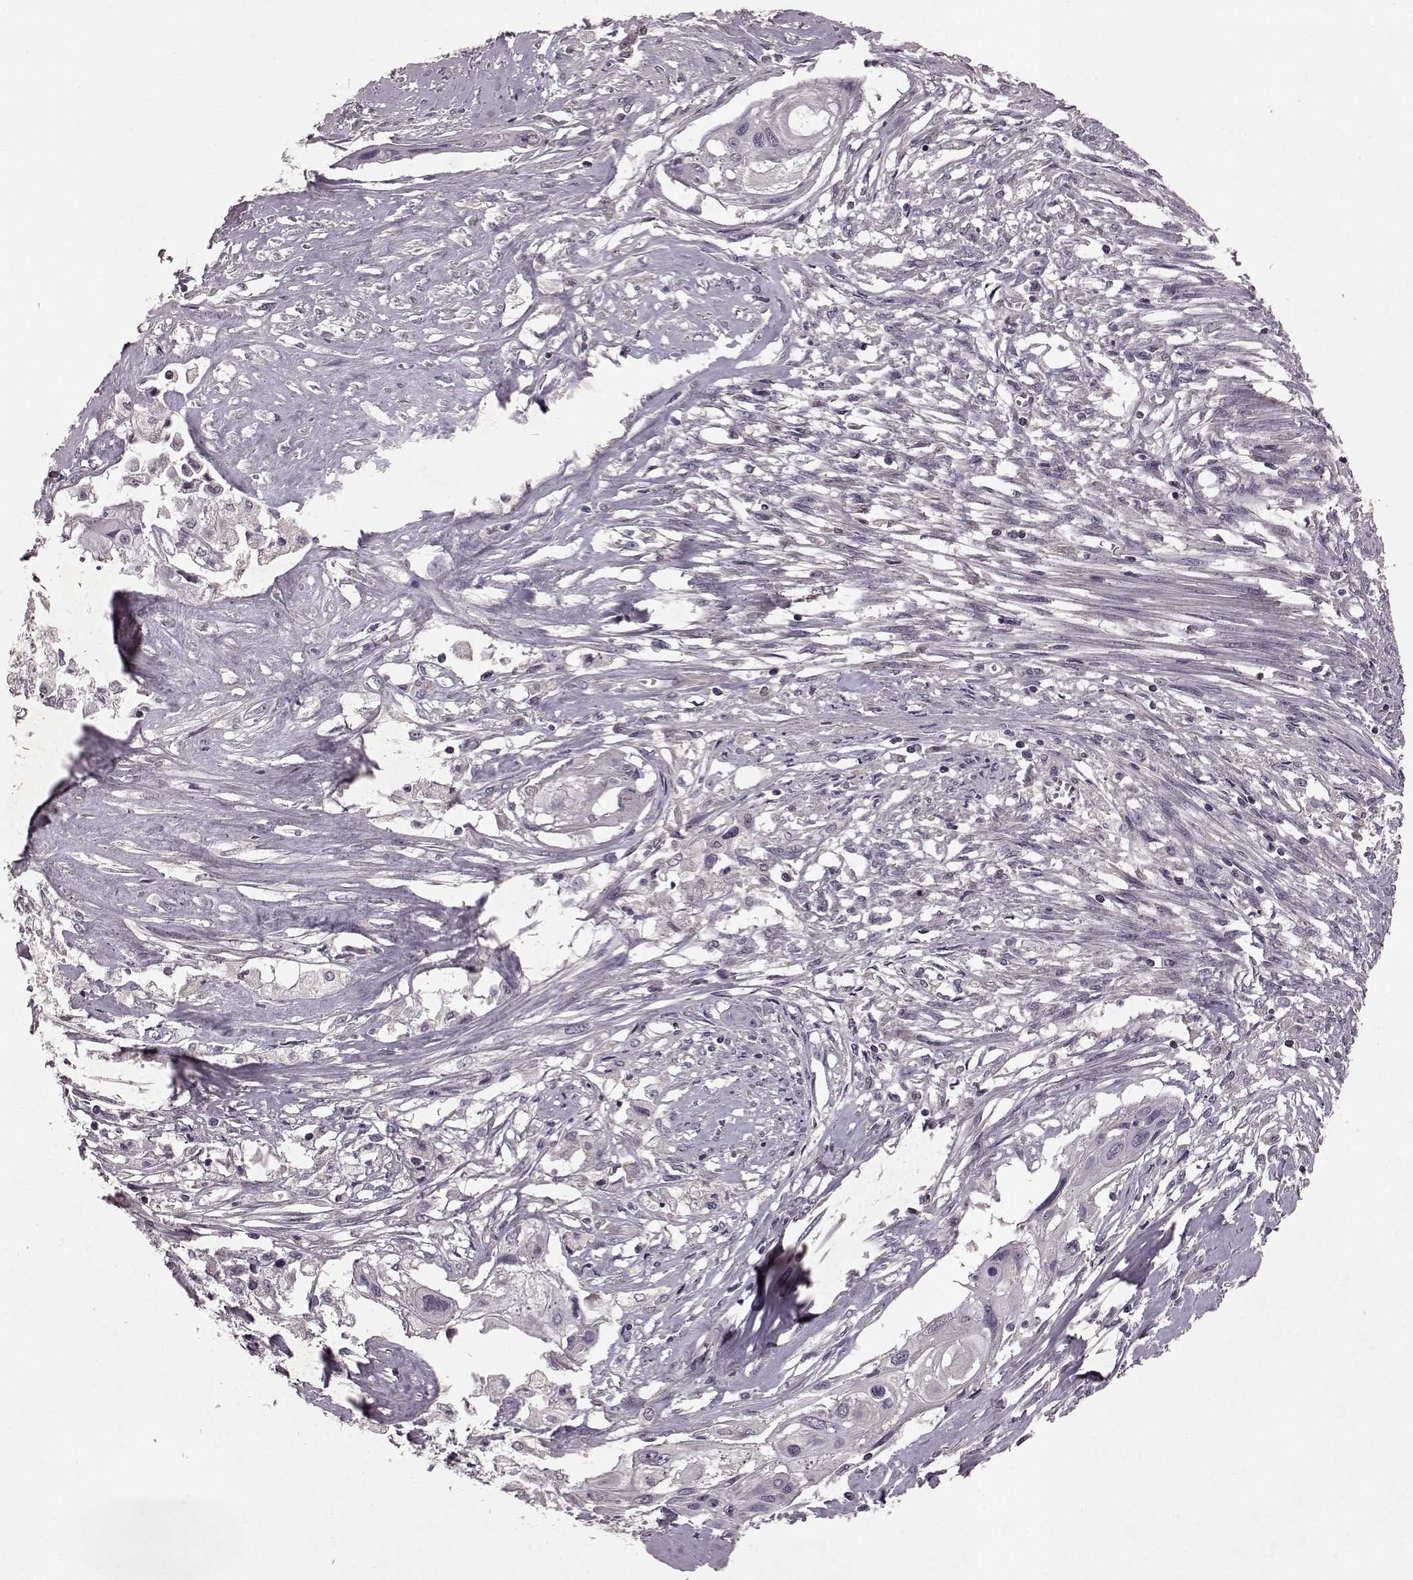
{"staining": {"intensity": "negative", "quantity": "none", "location": "none"}, "tissue": "cervical cancer", "cell_type": "Tumor cells", "image_type": "cancer", "snomed": [{"axis": "morphology", "description": "Squamous cell carcinoma, NOS"}, {"axis": "topography", "description": "Cervix"}], "caption": "Photomicrograph shows no protein positivity in tumor cells of cervical cancer (squamous cell carcinoma) tissue. (Stains: DAB immunohistochemistry (IHC) with hematoxylin counter stain, Microscopy: brightfield microscopy at high magnification).", "gene": "FRRS1L", "patient": {"sex": "female", "age": 49}}